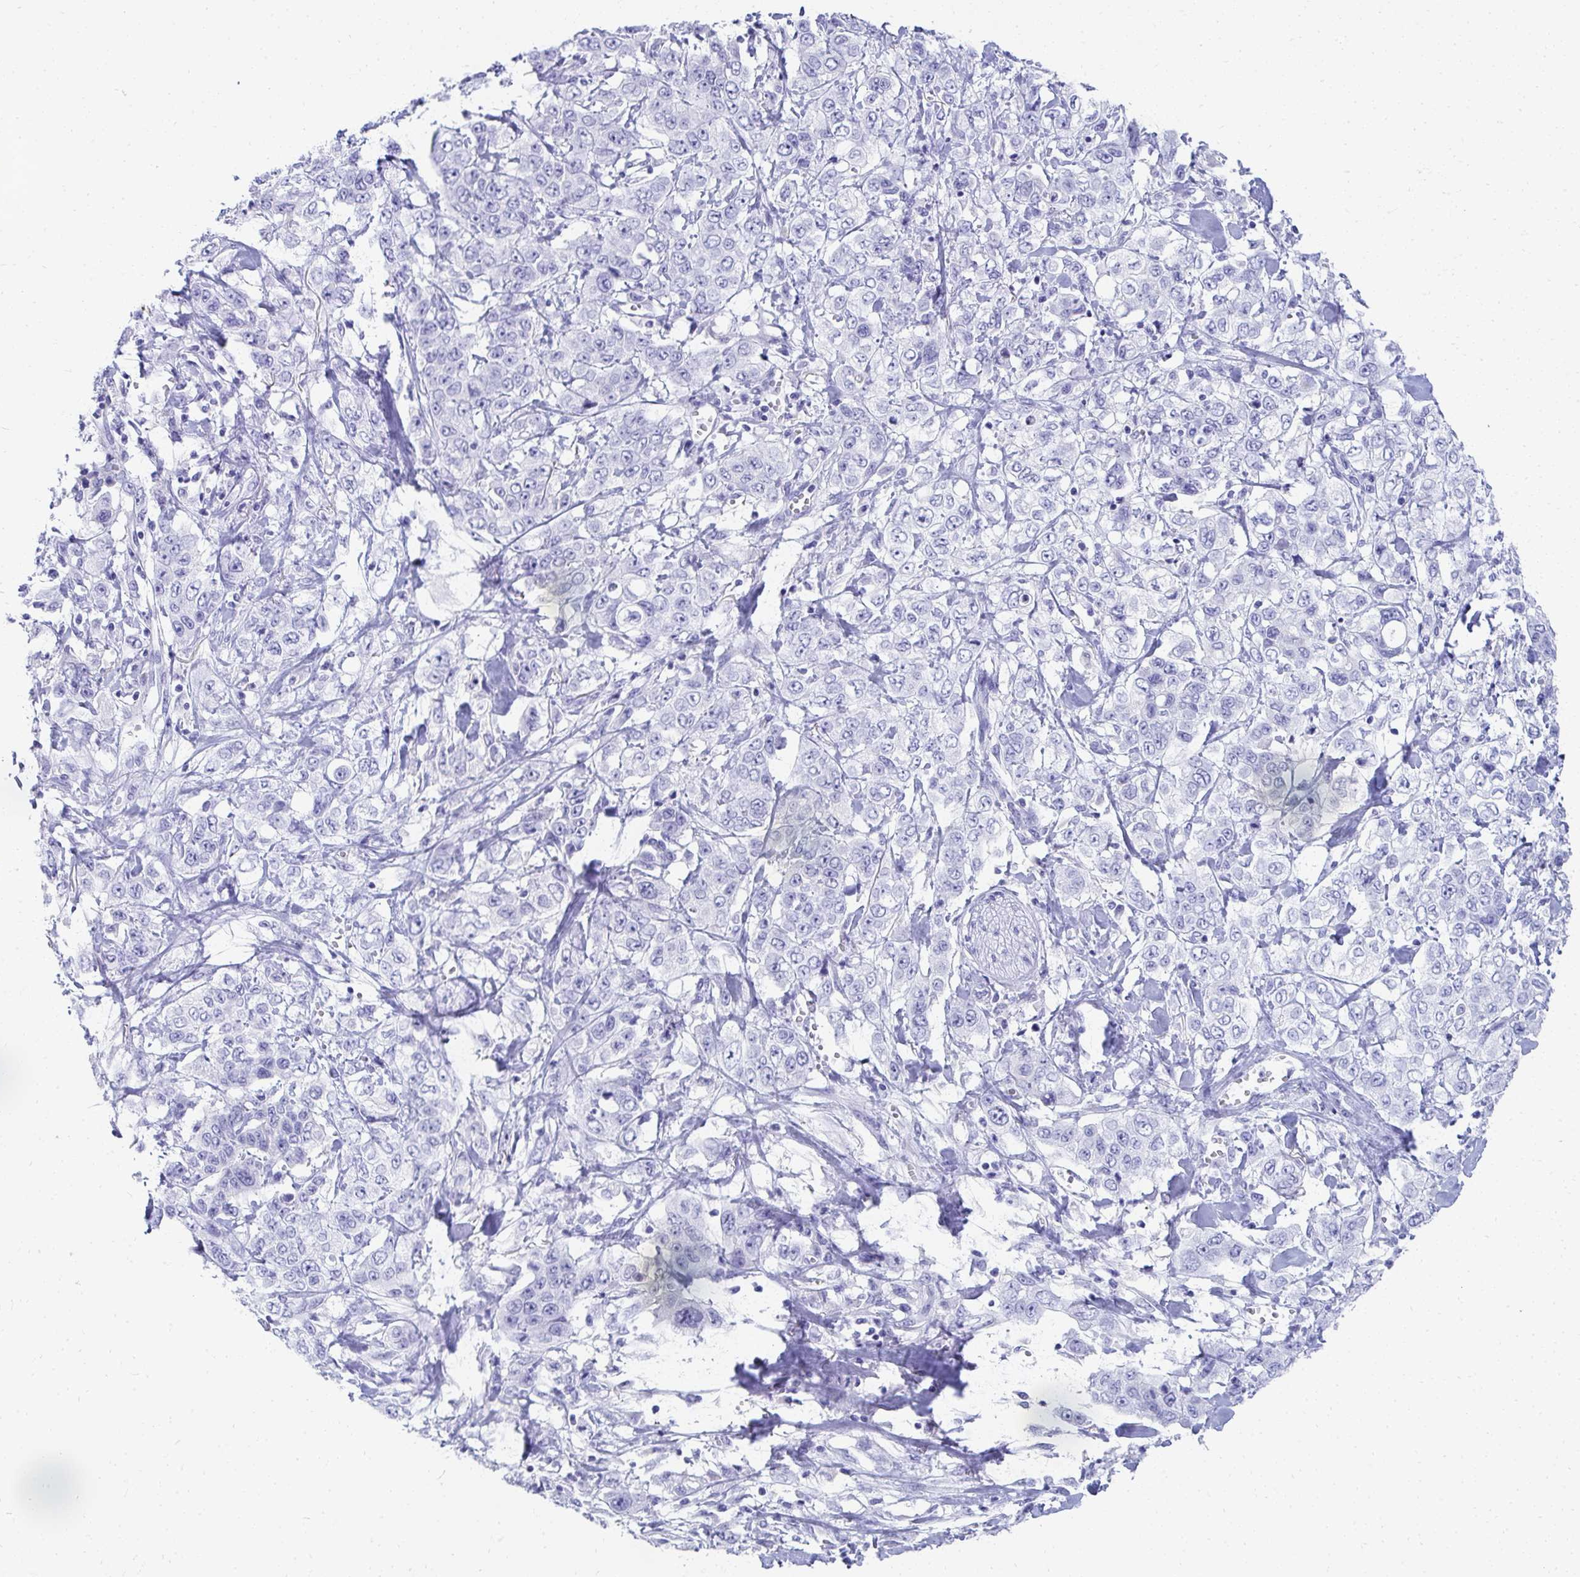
{"staining": {"intensity": "negative", "quantity": "none", "location": "none"}, "tissue": "stomach cancer", "cell_type": "Tumor cells", "image_type": "cancer", "snomed": [{"axis": "morphology", "description": "Adenocarcinoma, NOS"}, {"axis": "topography", "description": "Stomach, upper"}], "caption": "The micrograph demonstrates no significant expression in tumor cells of adenocarcinoma (stomach).", "gene": "SEC14L3", "patient": {"sex": "male", "age": 62}}